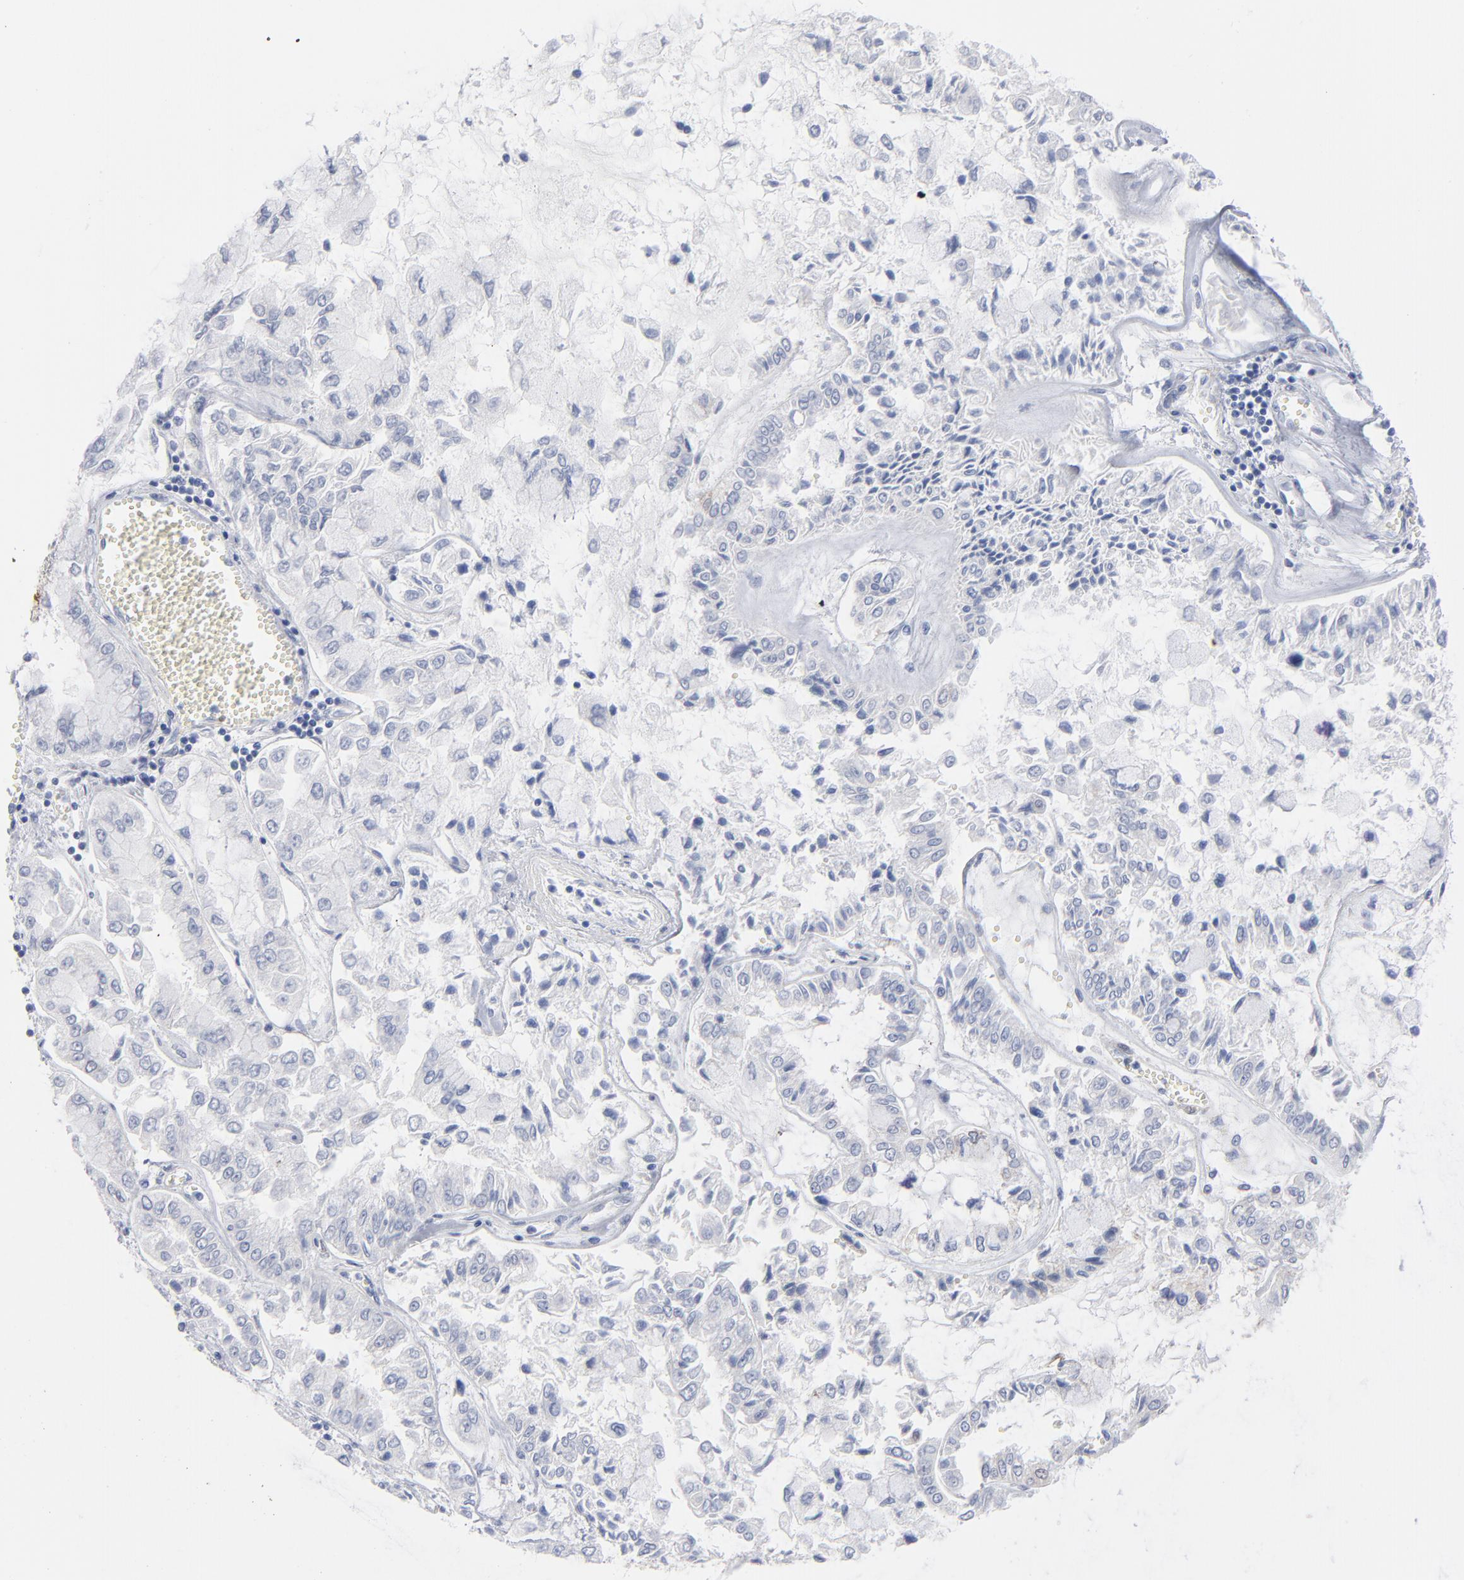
{"staining": {"intensity": "negative", "quantity": "none", "location": "none"}, "tissue": "liver cancer", "cell_type": "Tumor cells", "image_type": "cancer", "snomed": [{"axis": "morphology", "description": "Cholangiocarcinoma"}, {"axis": "topography", "description": "Liver"}], "caption": "Immunohistochemistry (IHC) image of cholangiocarcinoma (liver) stained for a protein (brown), which displays no staining in tumor cells.", "gene": "CHCHD10", "patient": {"sex": "female", "age": 79}}